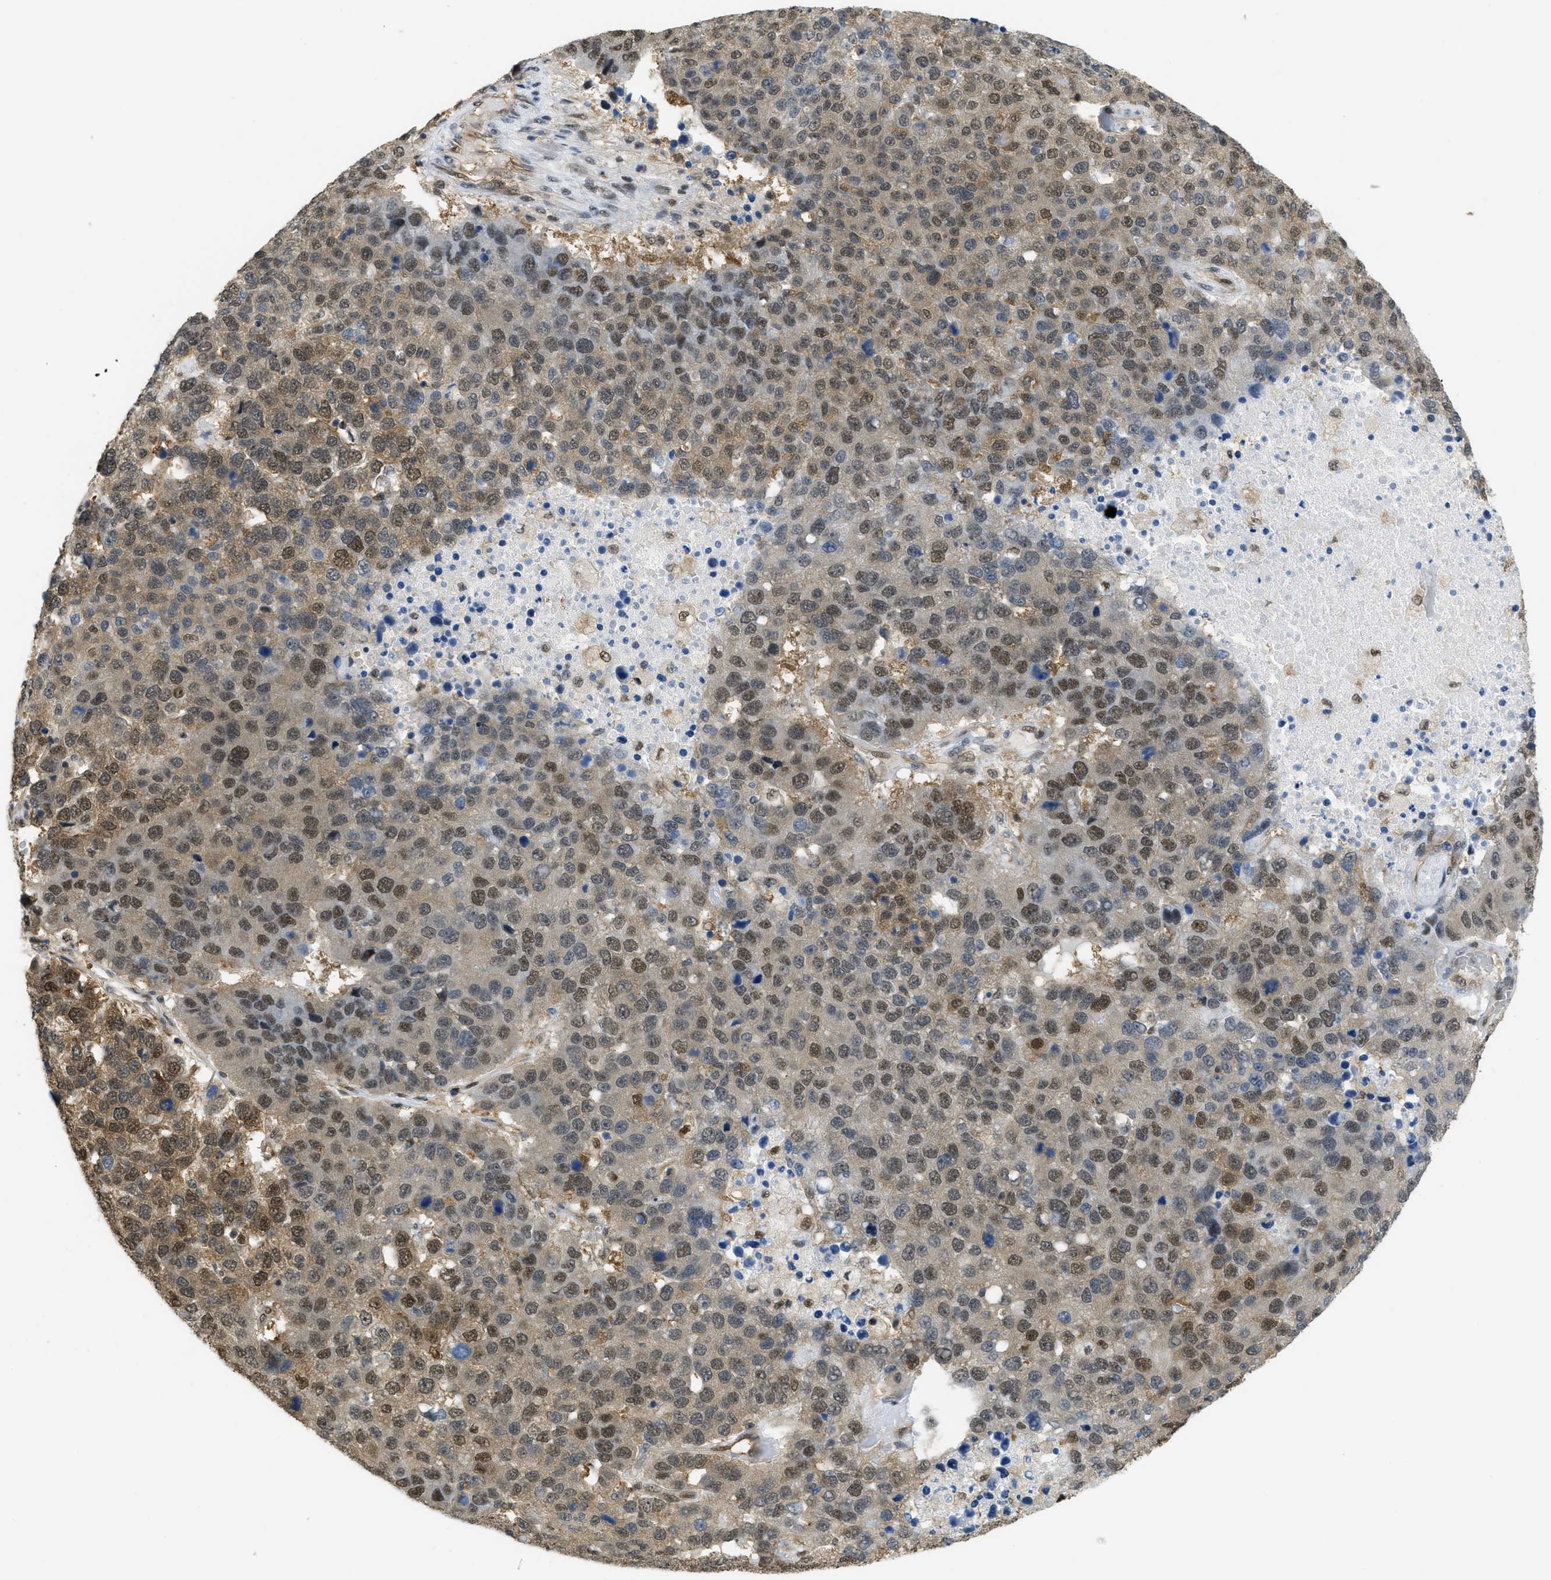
{"staining": {"intensity": "moderate", "quantity": ">75%", "location": "cytoplasmic/membranous,nuclear"}, "tissue": "pancreatic cancer", "cell_type": "Tumor cells", "image_type": "cancer", "snomed": [{"axis": "morphology", "description": "Adenocarcinoma, NOS"}, {"axis": "topography", "description": "Pancreas"}], "caption": "A brown stain shows moderate cytoplasmic/membranous and nuclear positivity of a protein in human adenocarcinoma (pancreatic) tumor cells. The protein is stained brown, and the nuclei are stained in blue (DAB (3,3'-diaminobenzidine) IHC with brightfield microscopy, high magnification).", "gene": "PSMC5", "patient": {"sex": "female", "age": 61}}